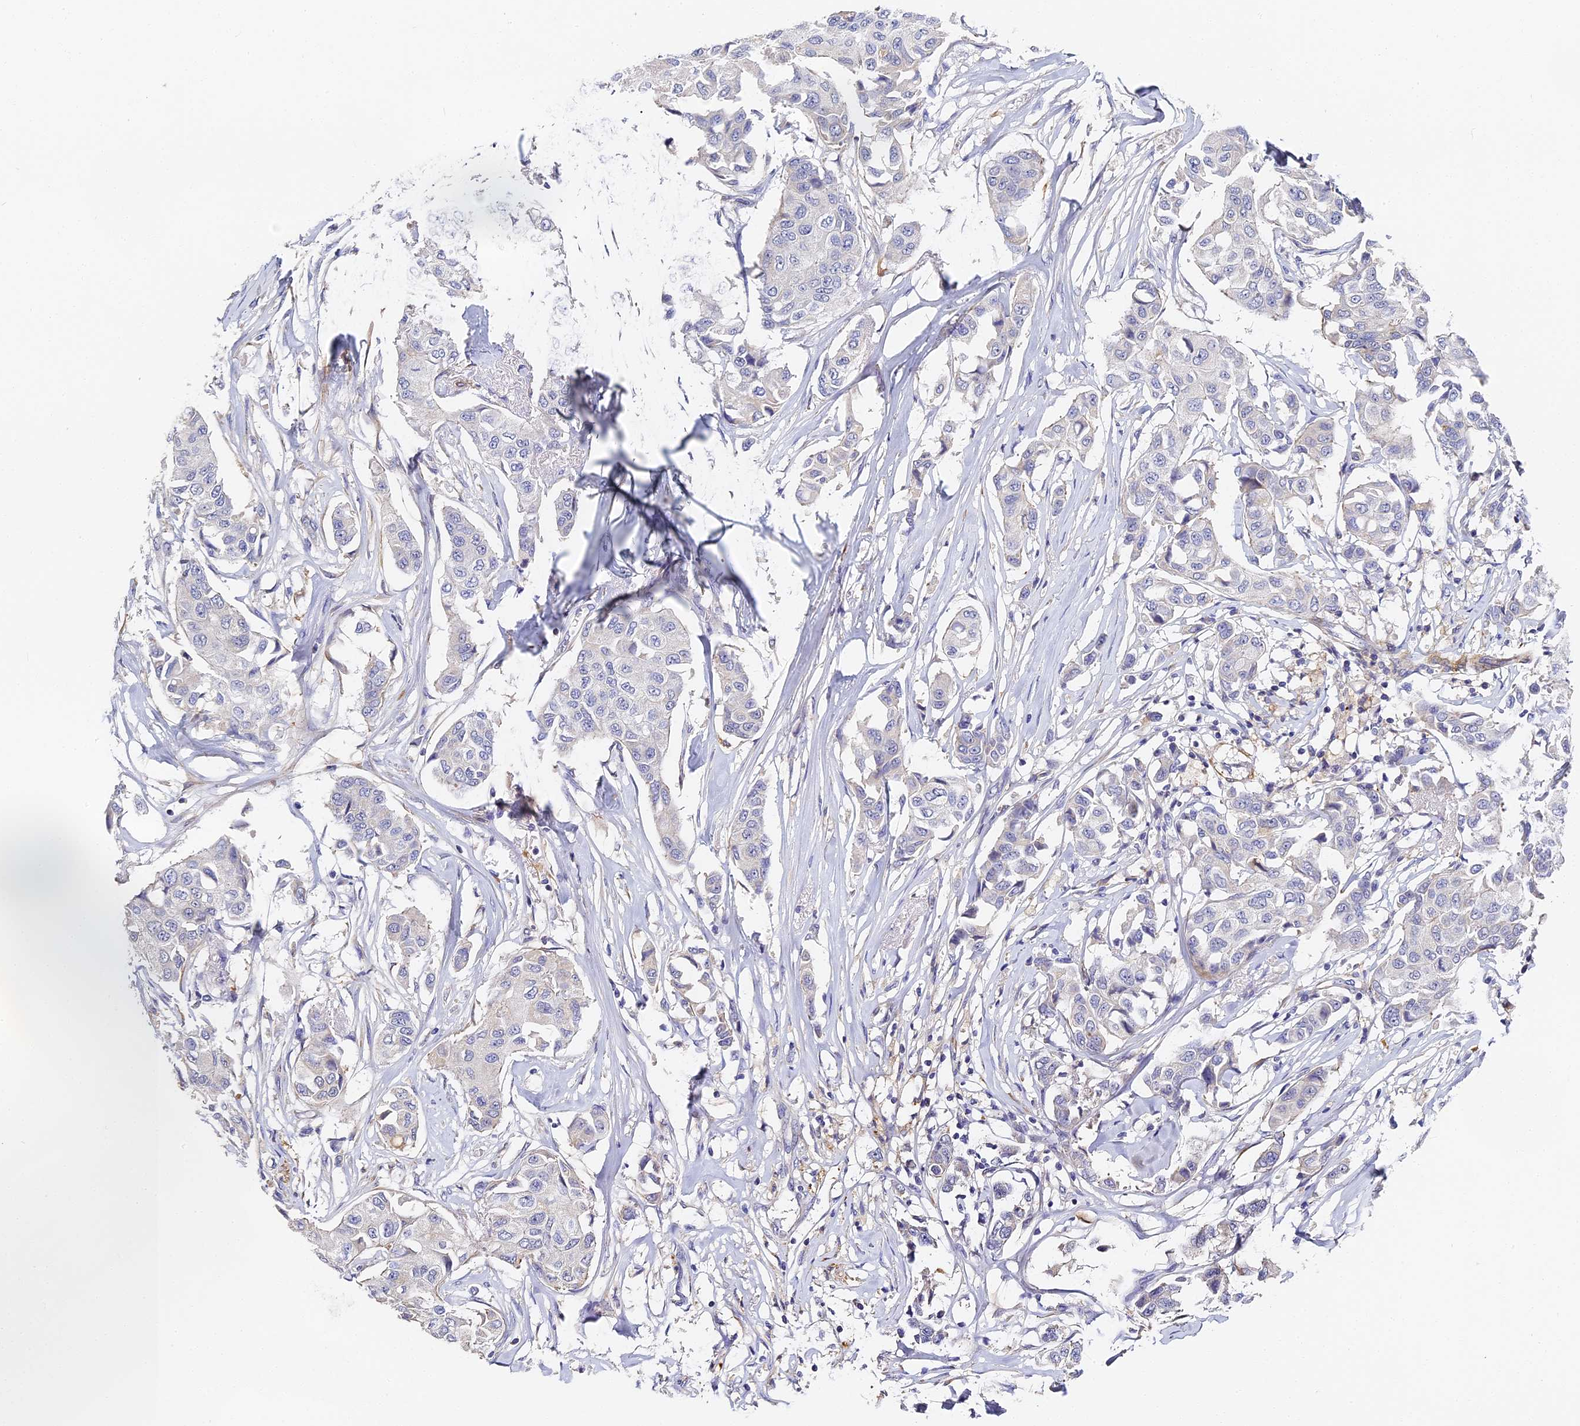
{"staining": {"intensity": "negative", "quantity": "none", "location": "none"}, "tissue": "breast cancer", "cell_type": "Tumor cells", "image_type": "cancer", "snomed": [{"axis": "morphology", "description": "Duct carcinoma"}, {"axis": "topography", "description": "Breast"}], "caption": "Immunohistochemical staining of human invasive ductal carcinoma (breast) displays no significant positivity in tumor cells.", "gene": "CCDC113", "patient": {"sex": "female", "age": 80}}